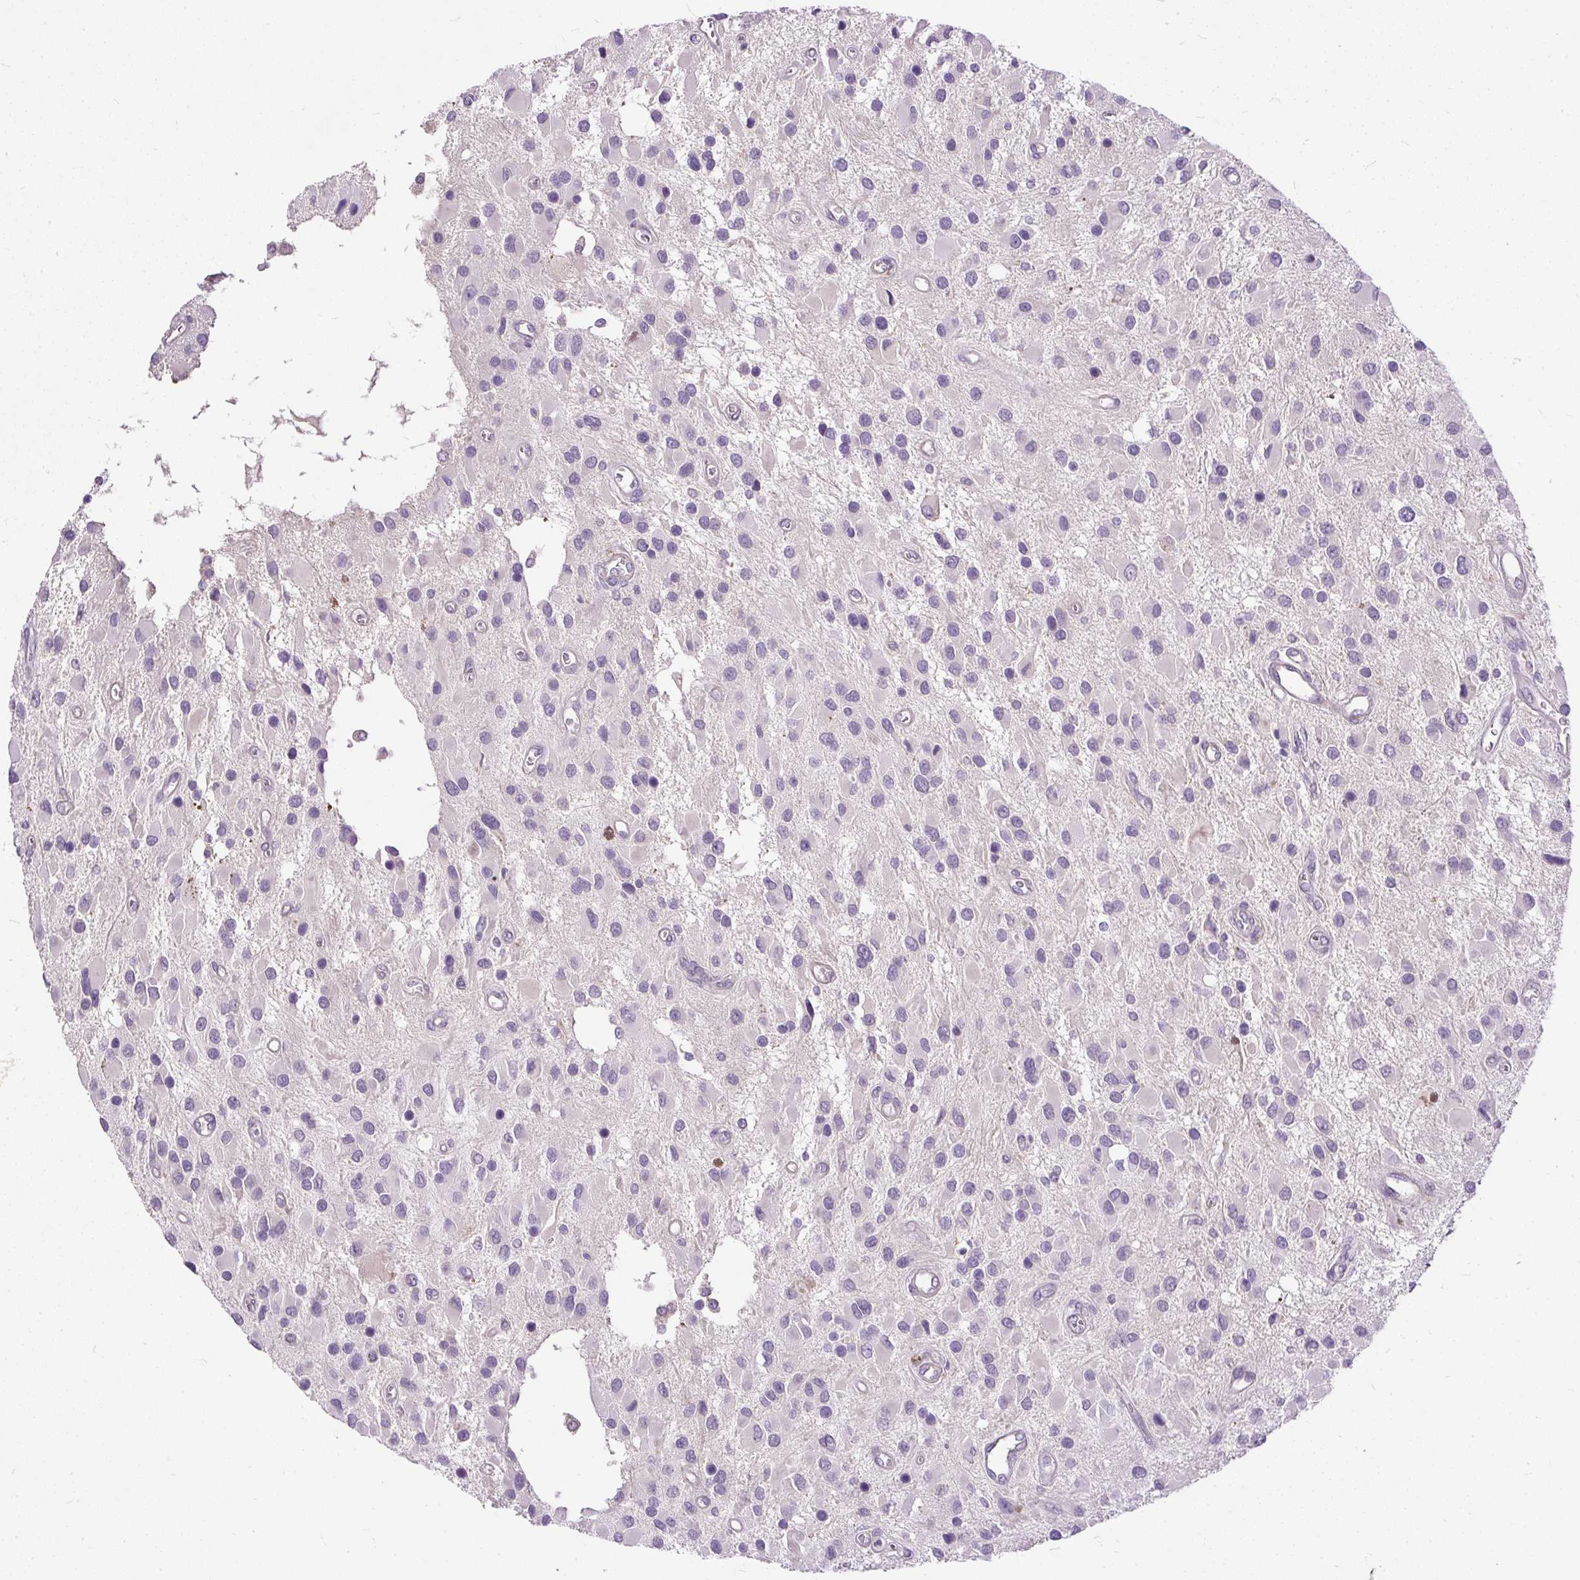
{"staining": {"intensity": "negative", "quantity": "none", "location": "none"}, "tissue": "glioma", "cell_type": "Tumor cells", "image_type": "cancer", "snomed": [{"axis": "morphology", "description": "Glioma, malignant, High grade"}, {"axis": "topography", "description": "Brain"}], "caption": "A histopathology image of glioma stained for a protein demonstrates no brown staining in tumor cells.", "gene": "KRTAP20-3", "patient": {"sex": "male", "age": 53}}